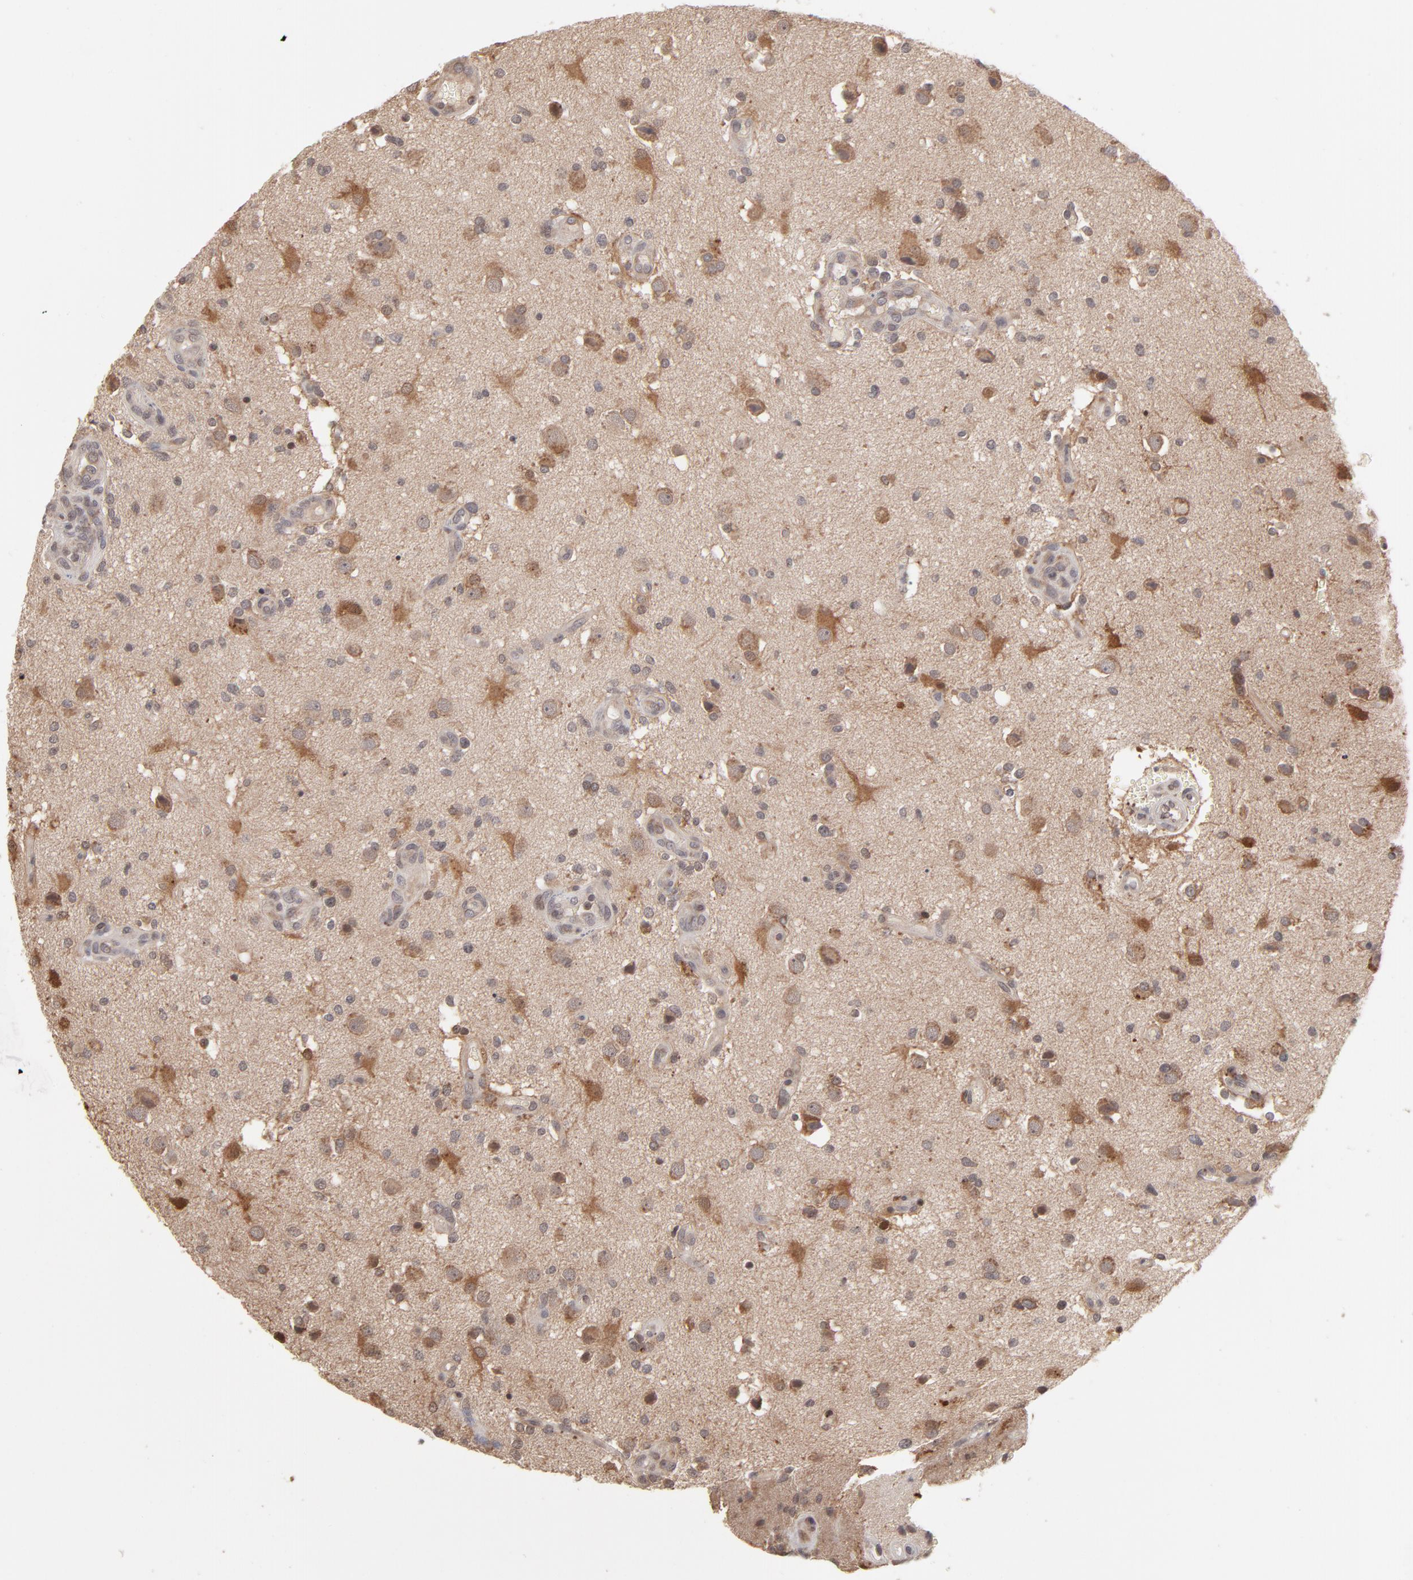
{"staining": {"intensity": "moderate", "quantity": "25%-75%", "location": "cytoplasmic/membranous"}, "tissue": "glioma", "cell_type": "Tumor cells", "image_type": "cancer", "snomed": [{"axis": "morphology", "description": "Normal tissue, NOS"}, {"axis": "morphology", "description": "Glioma, malignant, High grade"}, {"axis": "topography", "description": "Cerebral cortex"}], "caption": "Protein staining of high-grade glioma (malignant) tissue reveals moderate cytoplasmic/membranous positivity in approximately 25%-75% of tumor cells. (DAB IHC with brightfield microscopy, high magnification).", "gene": "ARIH1", "patient": {"sex": "male", "age": 75}}